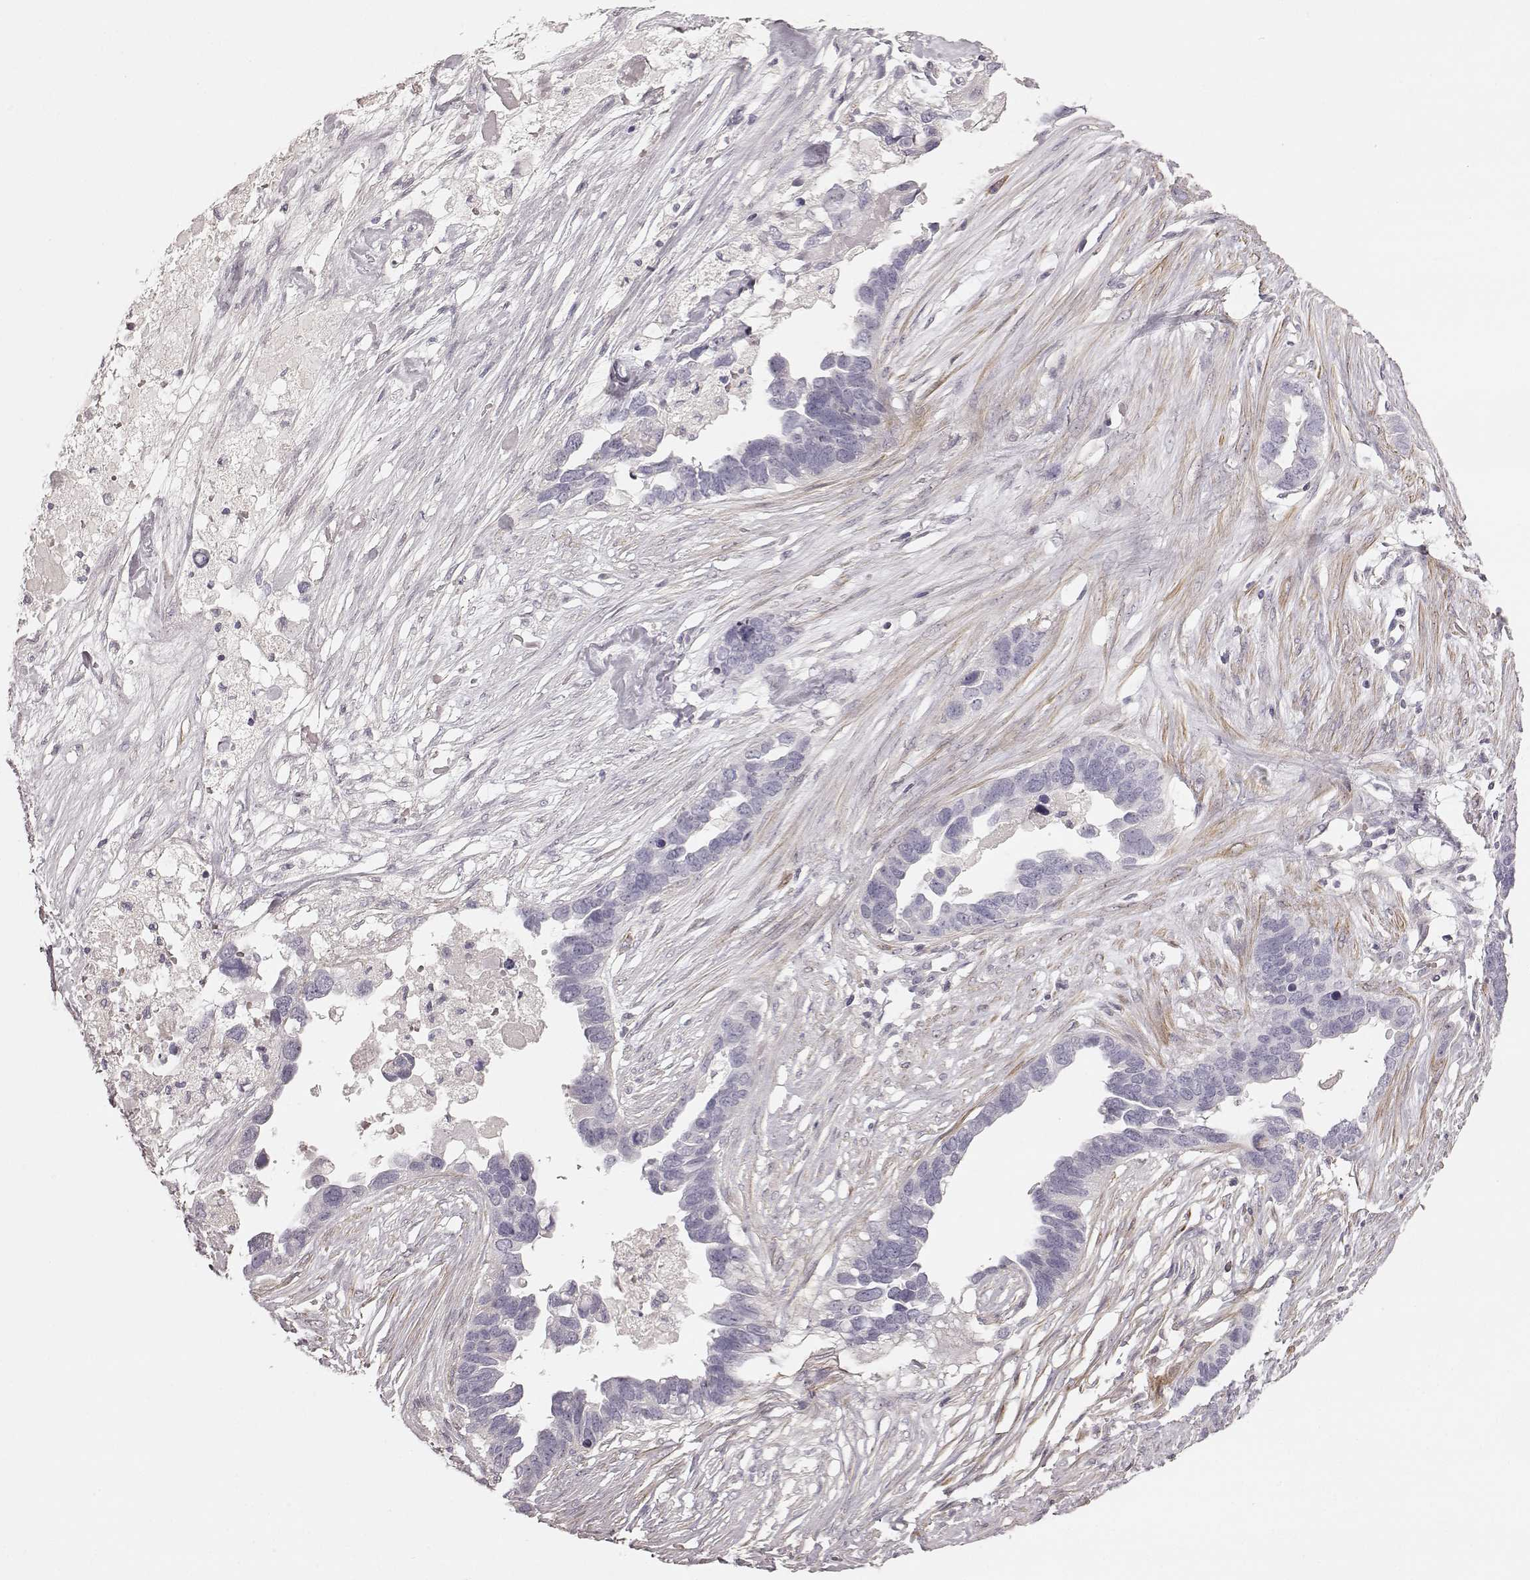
{"staining": {"intensity": "negative", "quantity": "none", "location": "none"}, "tissue": "ovarian cancer", "cell_type": "Tumor cells", "image_type": "cancer", "snomed": [{"axis": "morphology", "description": "Cystadenocarcinoma, serous, NOS"}, {"axis": "topography", "description": "Ovary"}], "caption": "Tumor cells are negative for protein expression in human ovarian cancer (serous cystadenocarcinoma).", "gene": "PRLHR", "patient": {"sex": "female", "age": 54}}